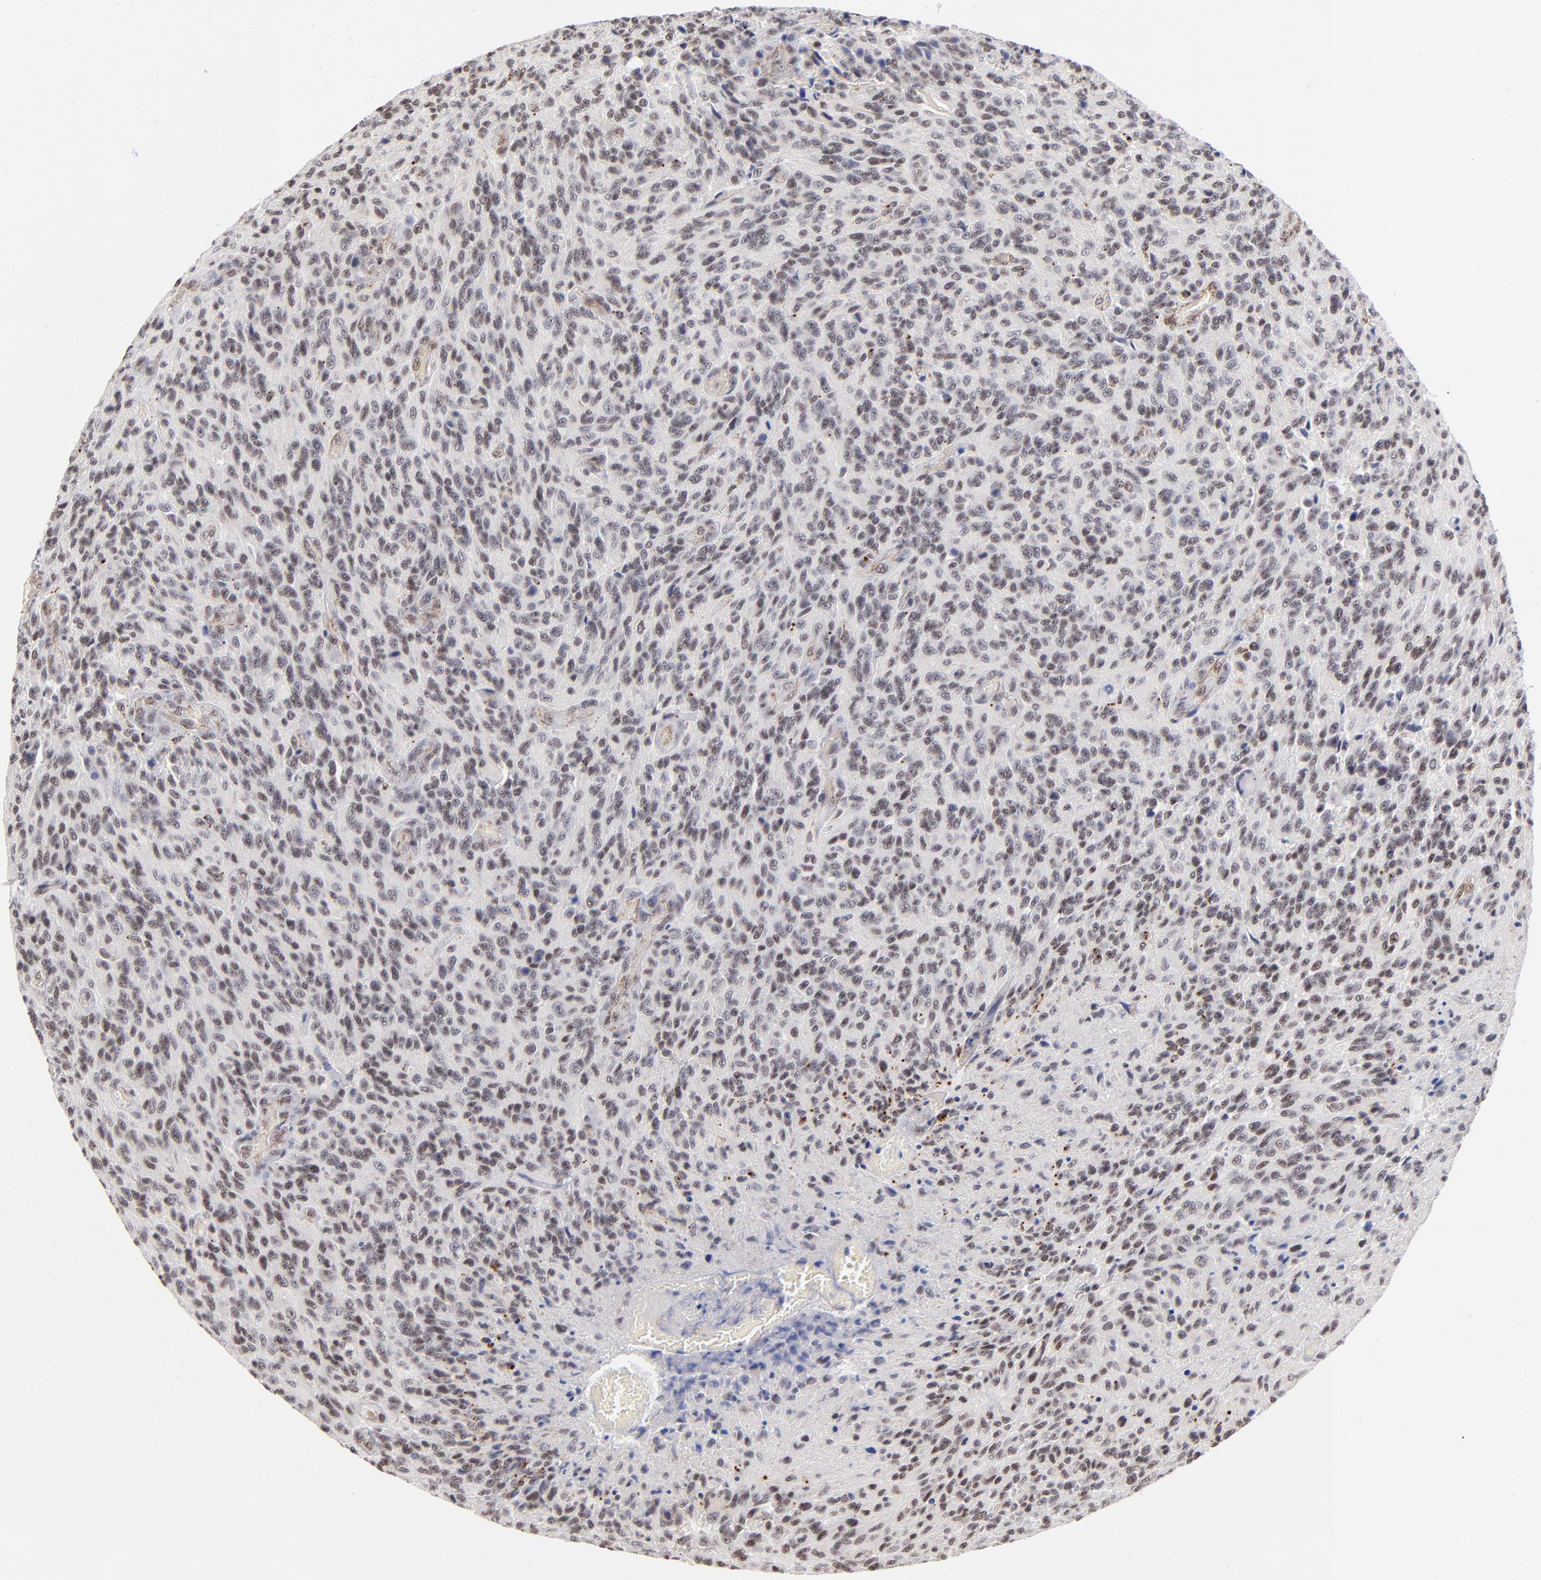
{"staining": {"intensity": "weak", "quantity": ">75%", "location": "nuclear"}, "tissue": "glioma", "cell_type": "Tumor cells", "image_type": "cancer", "snomed": [{"axis": "morphology", "description": "Normal tissue, NOS"}, {"axis": "morphology", "description": "Glioma, malignant, High grade"}, {"axis": "topography", "description": "Cerebral cortex"}], "caption": "Weak nuclear staining is identified in about >75% of tumor cells in glioma.", "gene": "GABPA", "patient": {"sex": "male", "age": 56}}